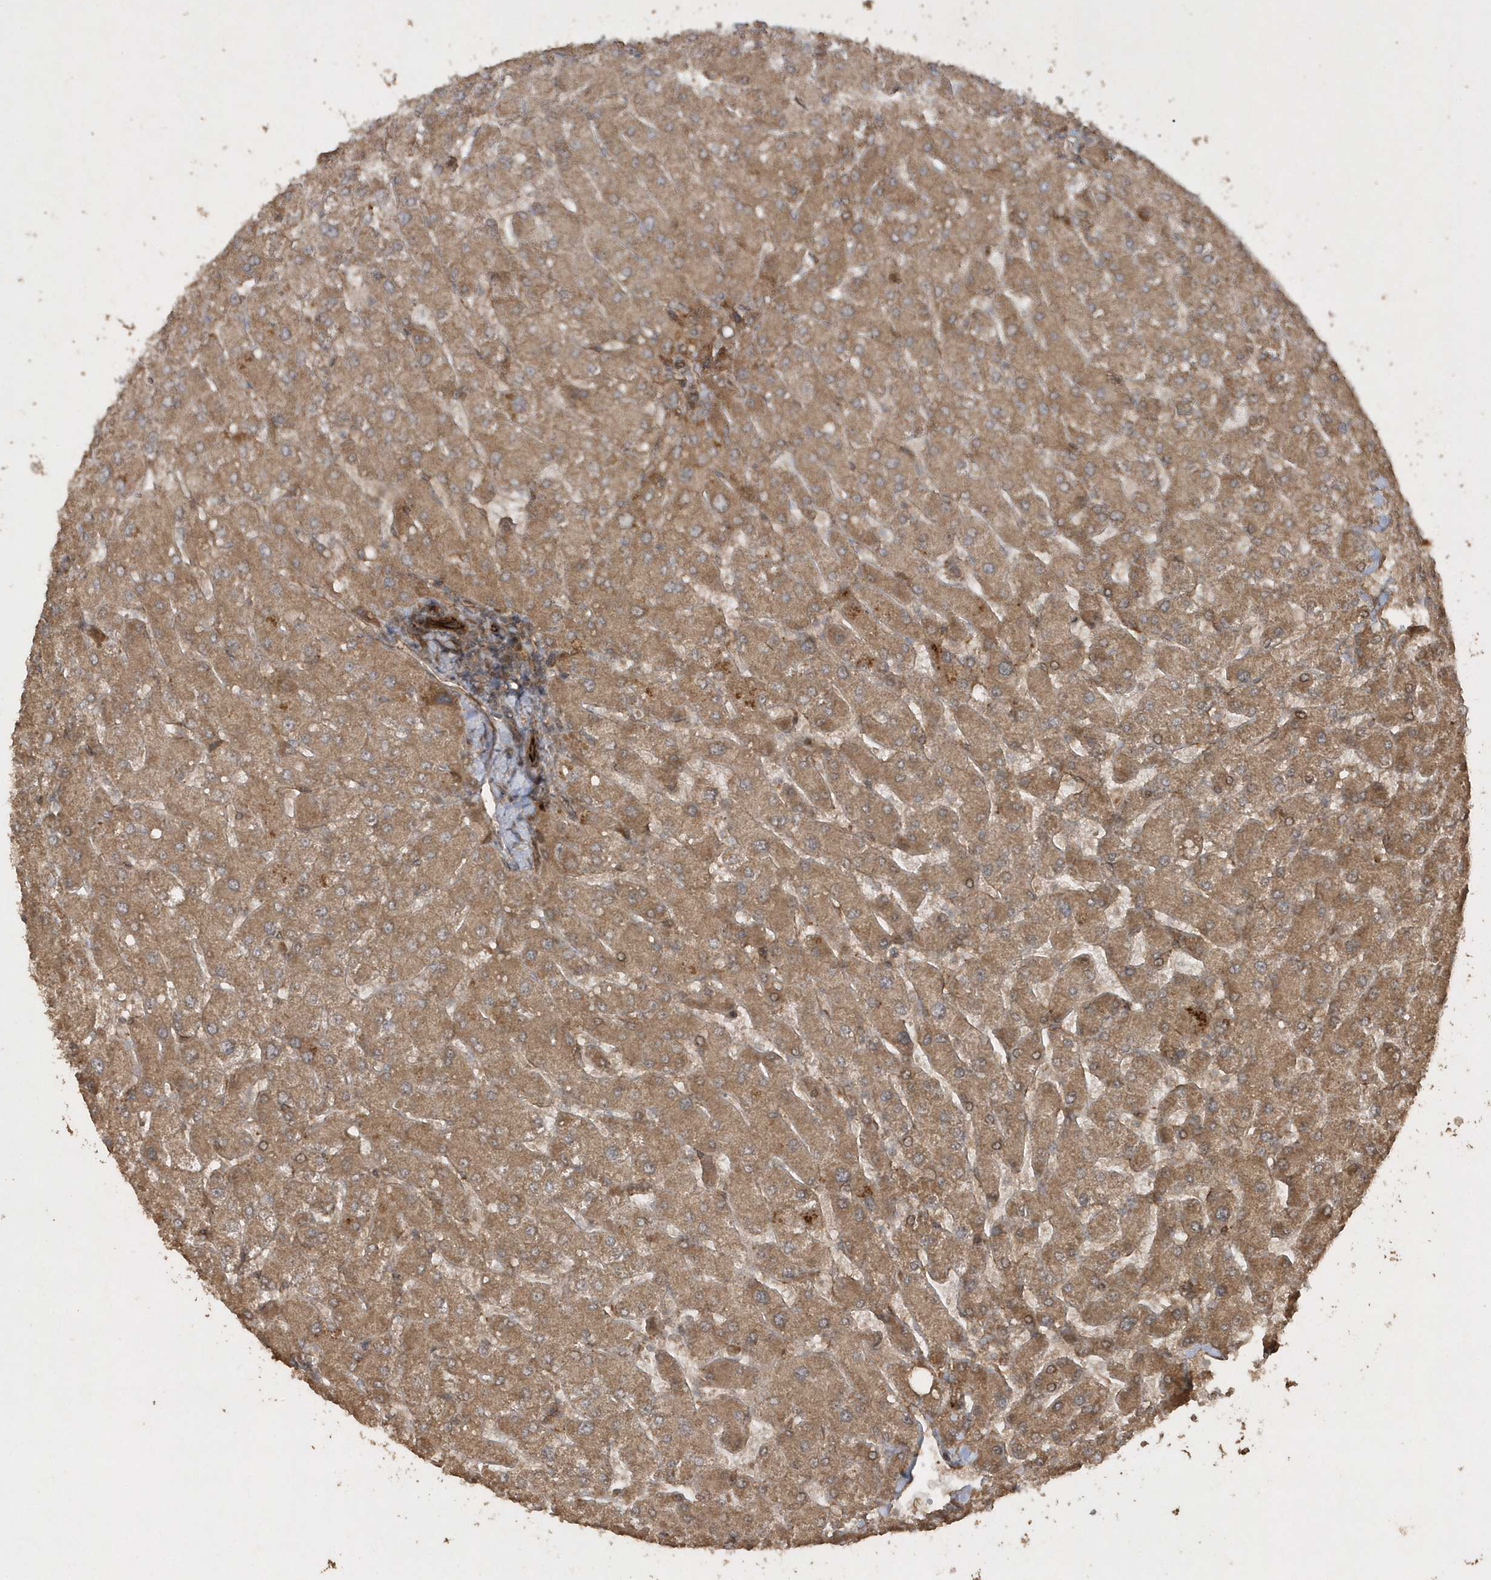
{"staining": {"intensity": "moderate", "quantity": ">75%", "location": "cytoplasmic/membranous"}, "tissue": "liver", "cell_type": "Cholangiocytes", "image_type": "normal", "snomed": [{"axis": "morphology", "description": "Normal tissue, NOS"}, {"axis": "topography", "description": "Liver"}], "caption": "A brown stain labels moderate cytoplasmic/membranous staining of a protein in cholangiocytes of normal human liver. Immunohistochemistry (ihc) stains the protein in brown and the nuclei are stained blue.", "gene": "AVPI1", "patient": {"sex": "male", "age": 55}}